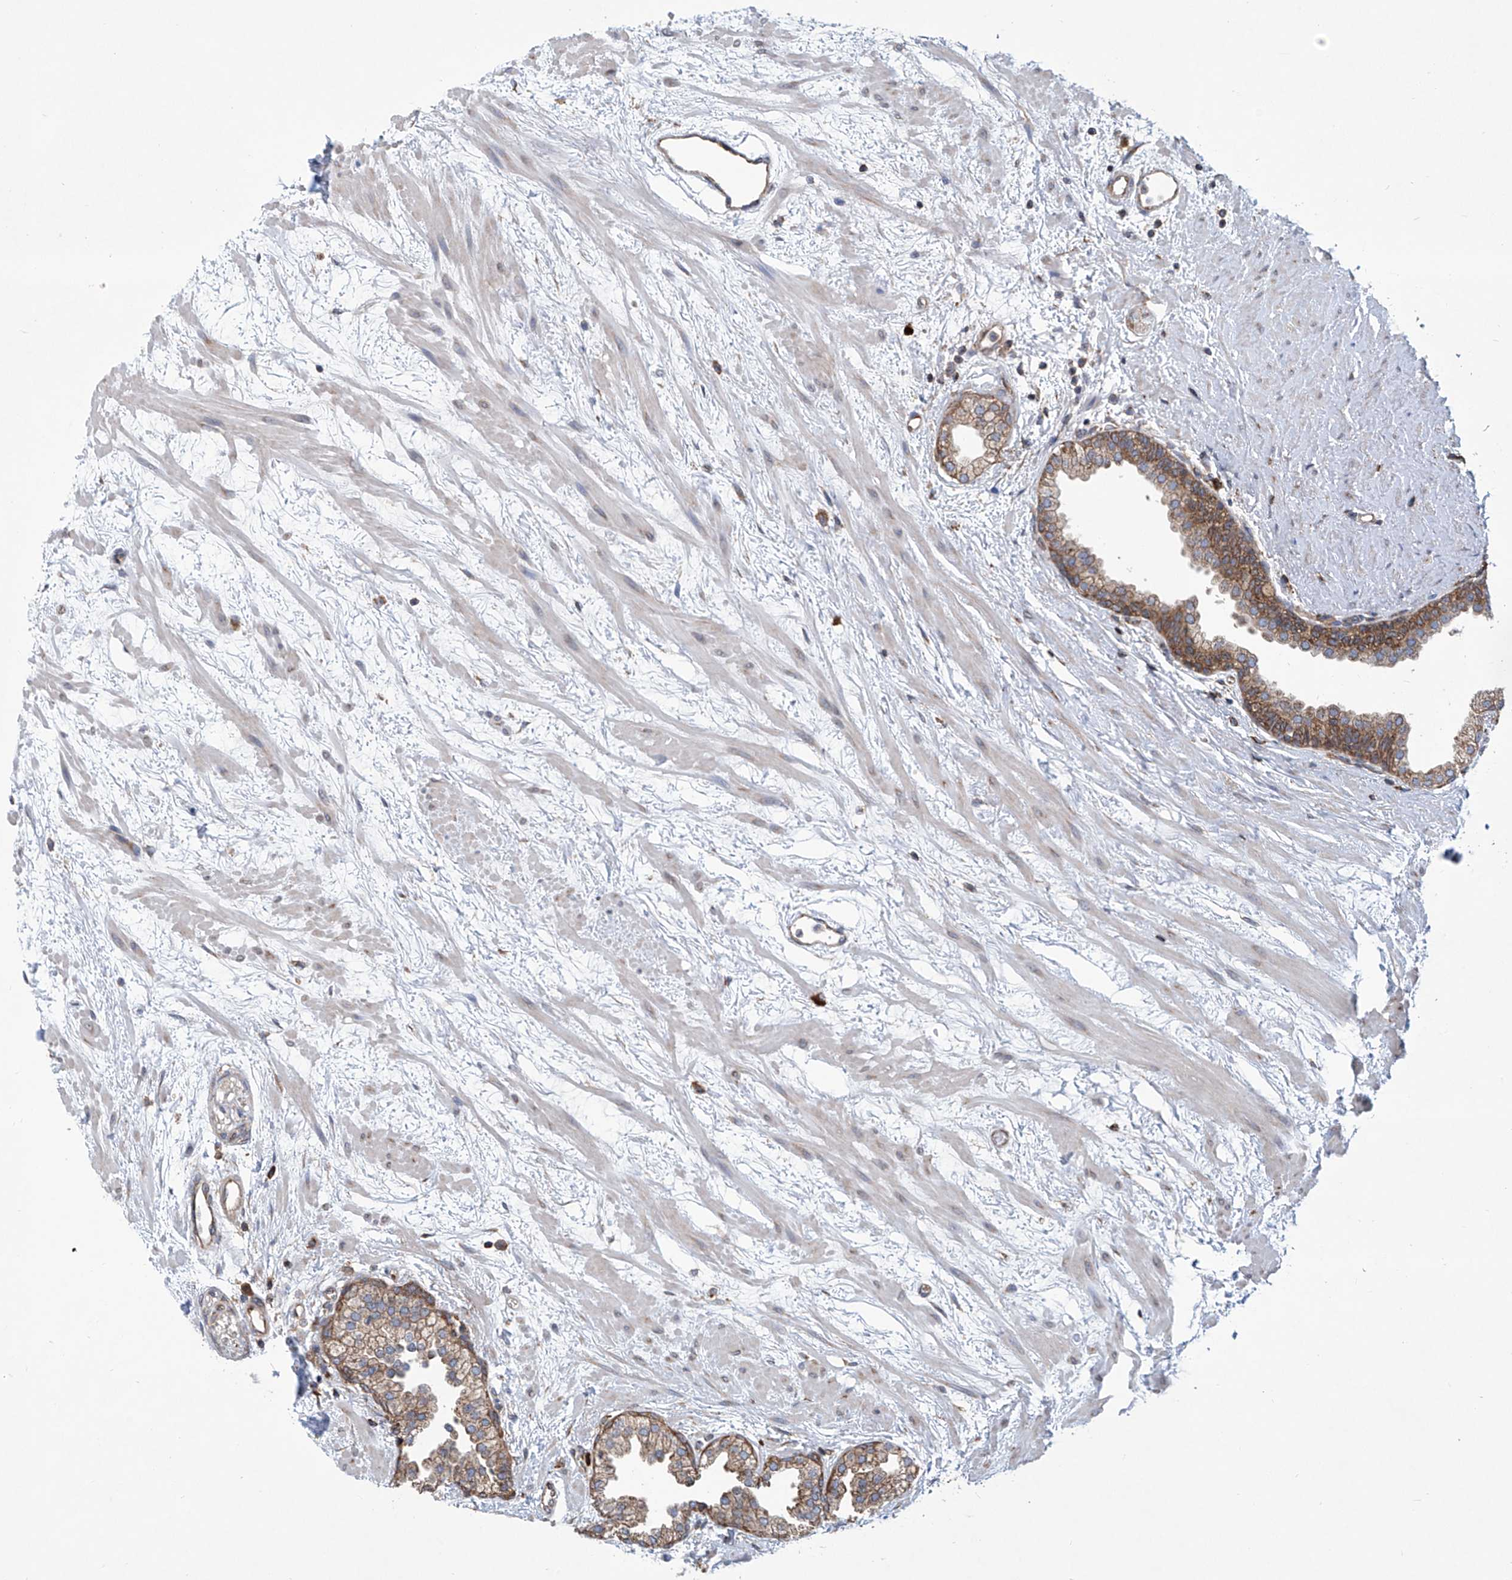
{"staining": {"intensity": "moderate", "quantity": "25%-75%", "location": "cytoplasmic/membranous"}, "tissue": "prostate", "cell_type": "Glandular cells", "image_type": "normal", "snomed": [{"axis": "morphology", "description": "Normal tissue, NOS"}, {"axis": "topography", "description": "Prostate"}], "caption": "Protein positivity by immunohistochemistry demonstrates moderate cytoplasmic/membranous positivity in about 25%-75% of glandular cells in normal prostate. (Brightfield microscopy of DAB IHC at high magnification).", "gene": "SENP2", "patient": {"sex": "male", "age": 48}}